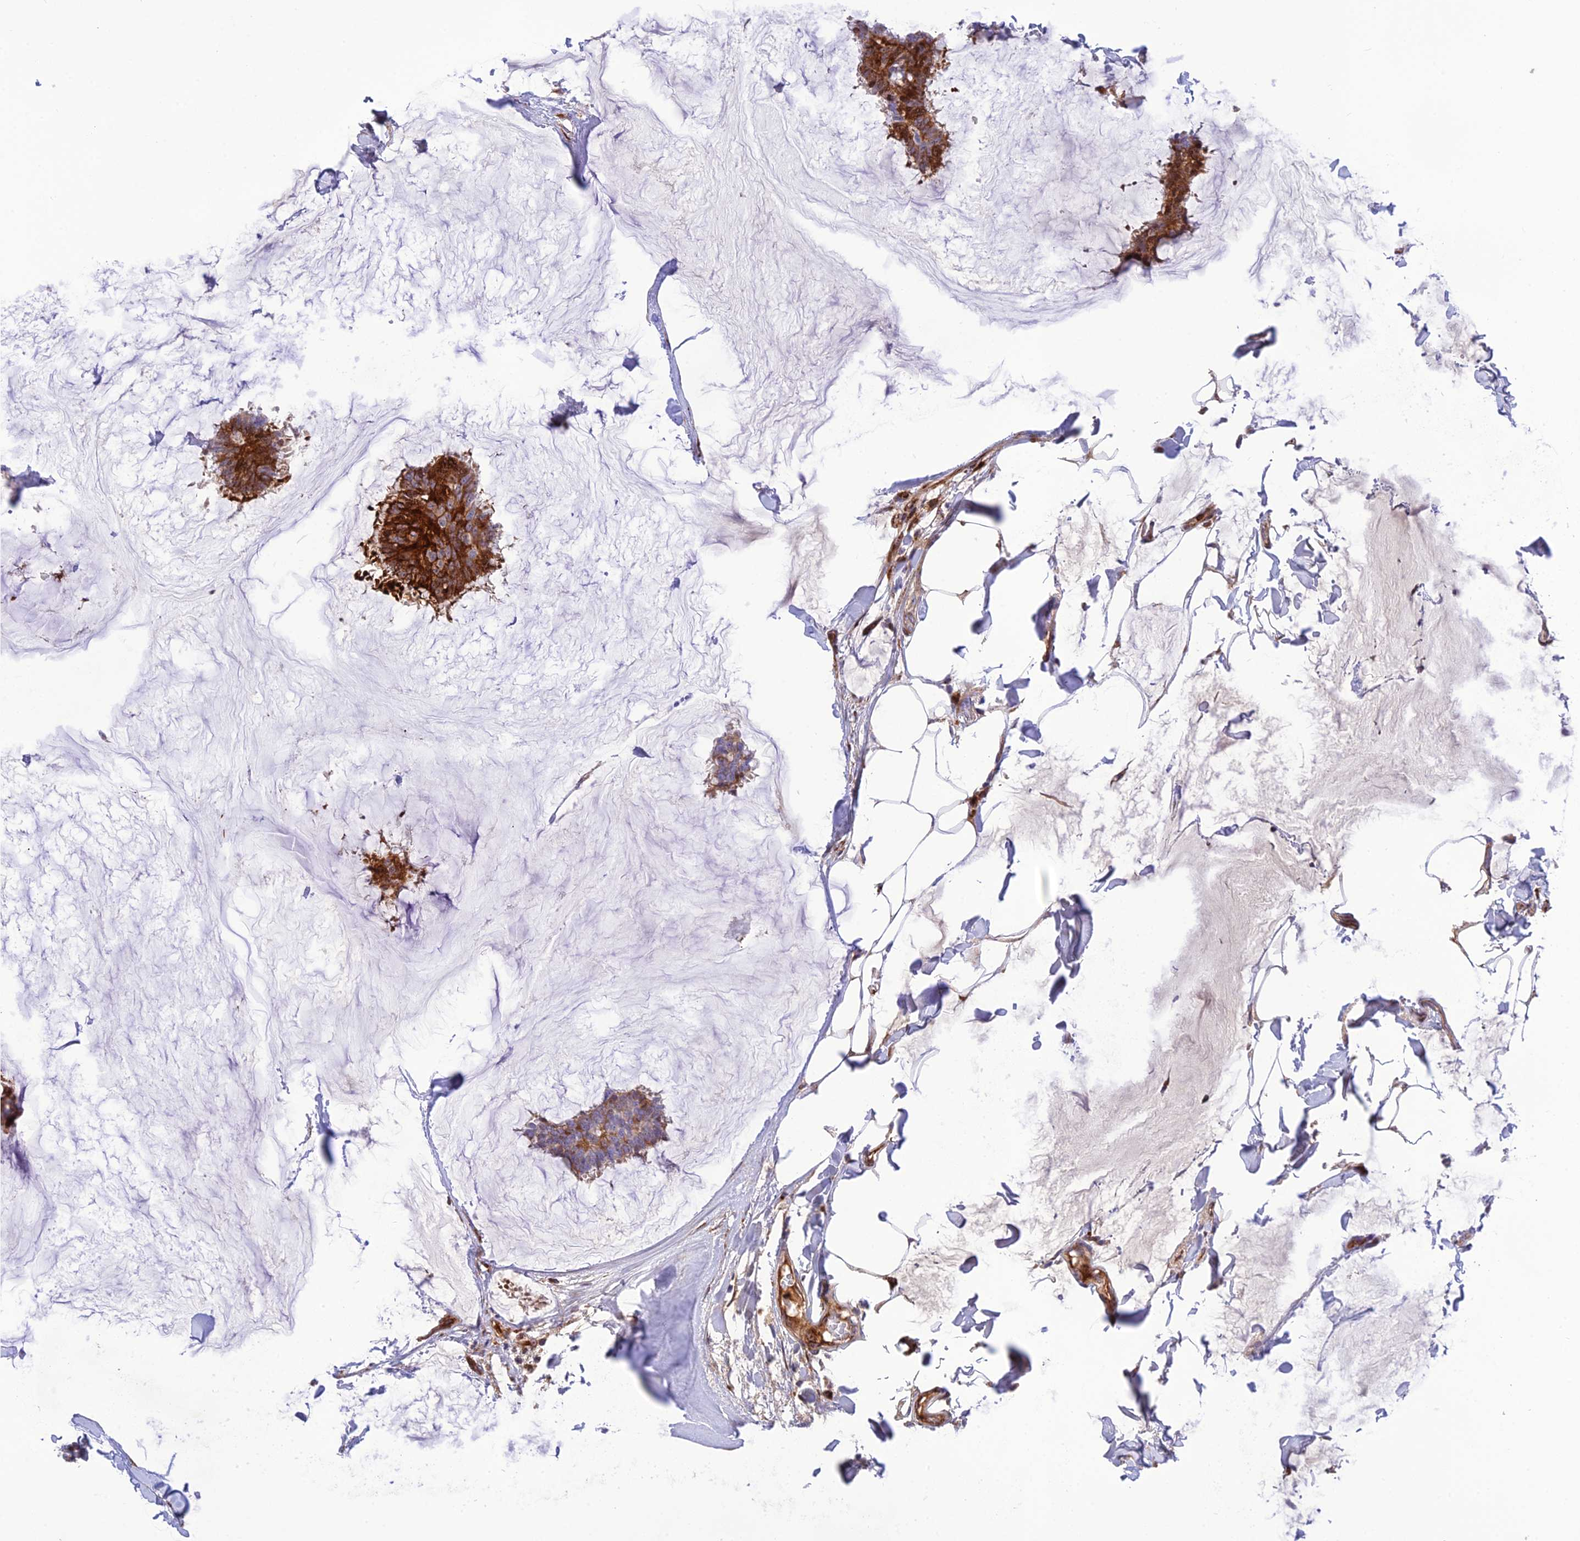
{"staining": {"intensity": "strong", "quantity": "25%-75%", "location": "cytoplasmic/membranous"}, "tissue": "breast cancer", "cell_type": "Tumor cells", "image_type": "cancer", "snomed": [{"axis": "morphology", "description": "Duct carcinoma"}, {"axis": "topography", "description": "Breast"}], "caption": "Breast infiltrating ductal carcinoma stained with a protein marker shows strong staining in tumor cells.", "gene": "CPSF4L", "patient": {"sex": "female", "age": 93}}